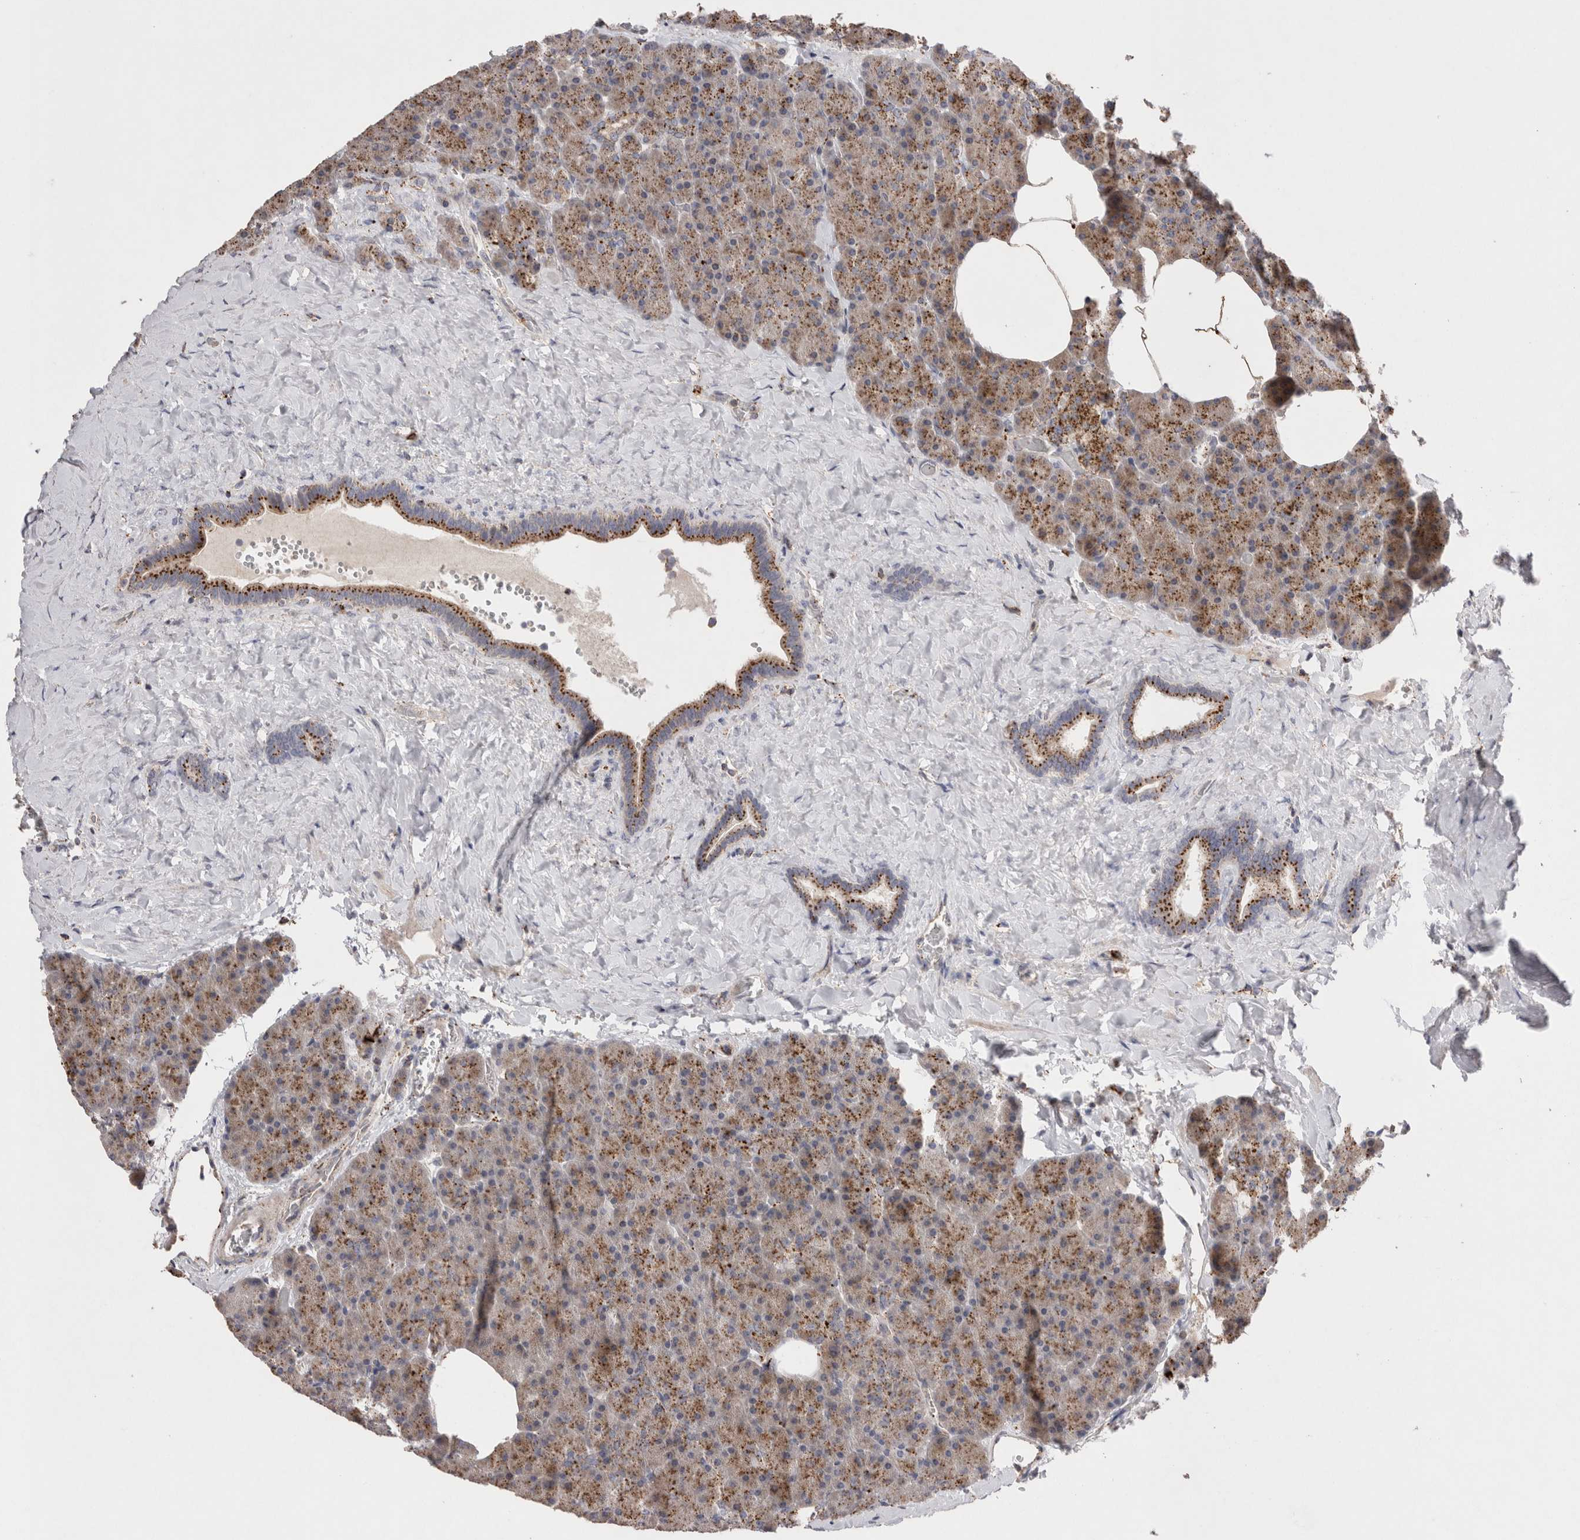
{"staining": {"intensity": "moderate", "quantity": ">75%", "location": "cytoplasmic/membranous"}, "tissue": "pancreas", "cell_type": "Exocrine glandular cells", "image_type": "normal", "snomed": [{"axis": "morphology", "description": "Normal tissue, NOS"}, {"axis": "morphology", "description": "Carcinoid, malignant, NOS"}, {"axis": "topography", "description": "Pancreas"}], "caption": "High-magnification brightfield microscopy of normal pancreas stained with DAB (3,3'-diaminobenzidine) (brown) and counterstained with hematoxylin (blue). exocrine glandular cells exhibit moderate cytoplasmic/membranous positivity is seen in approximately>75% of cells.", "gene": "CTSA", "patient": {"sex": "female", "age": 35}}